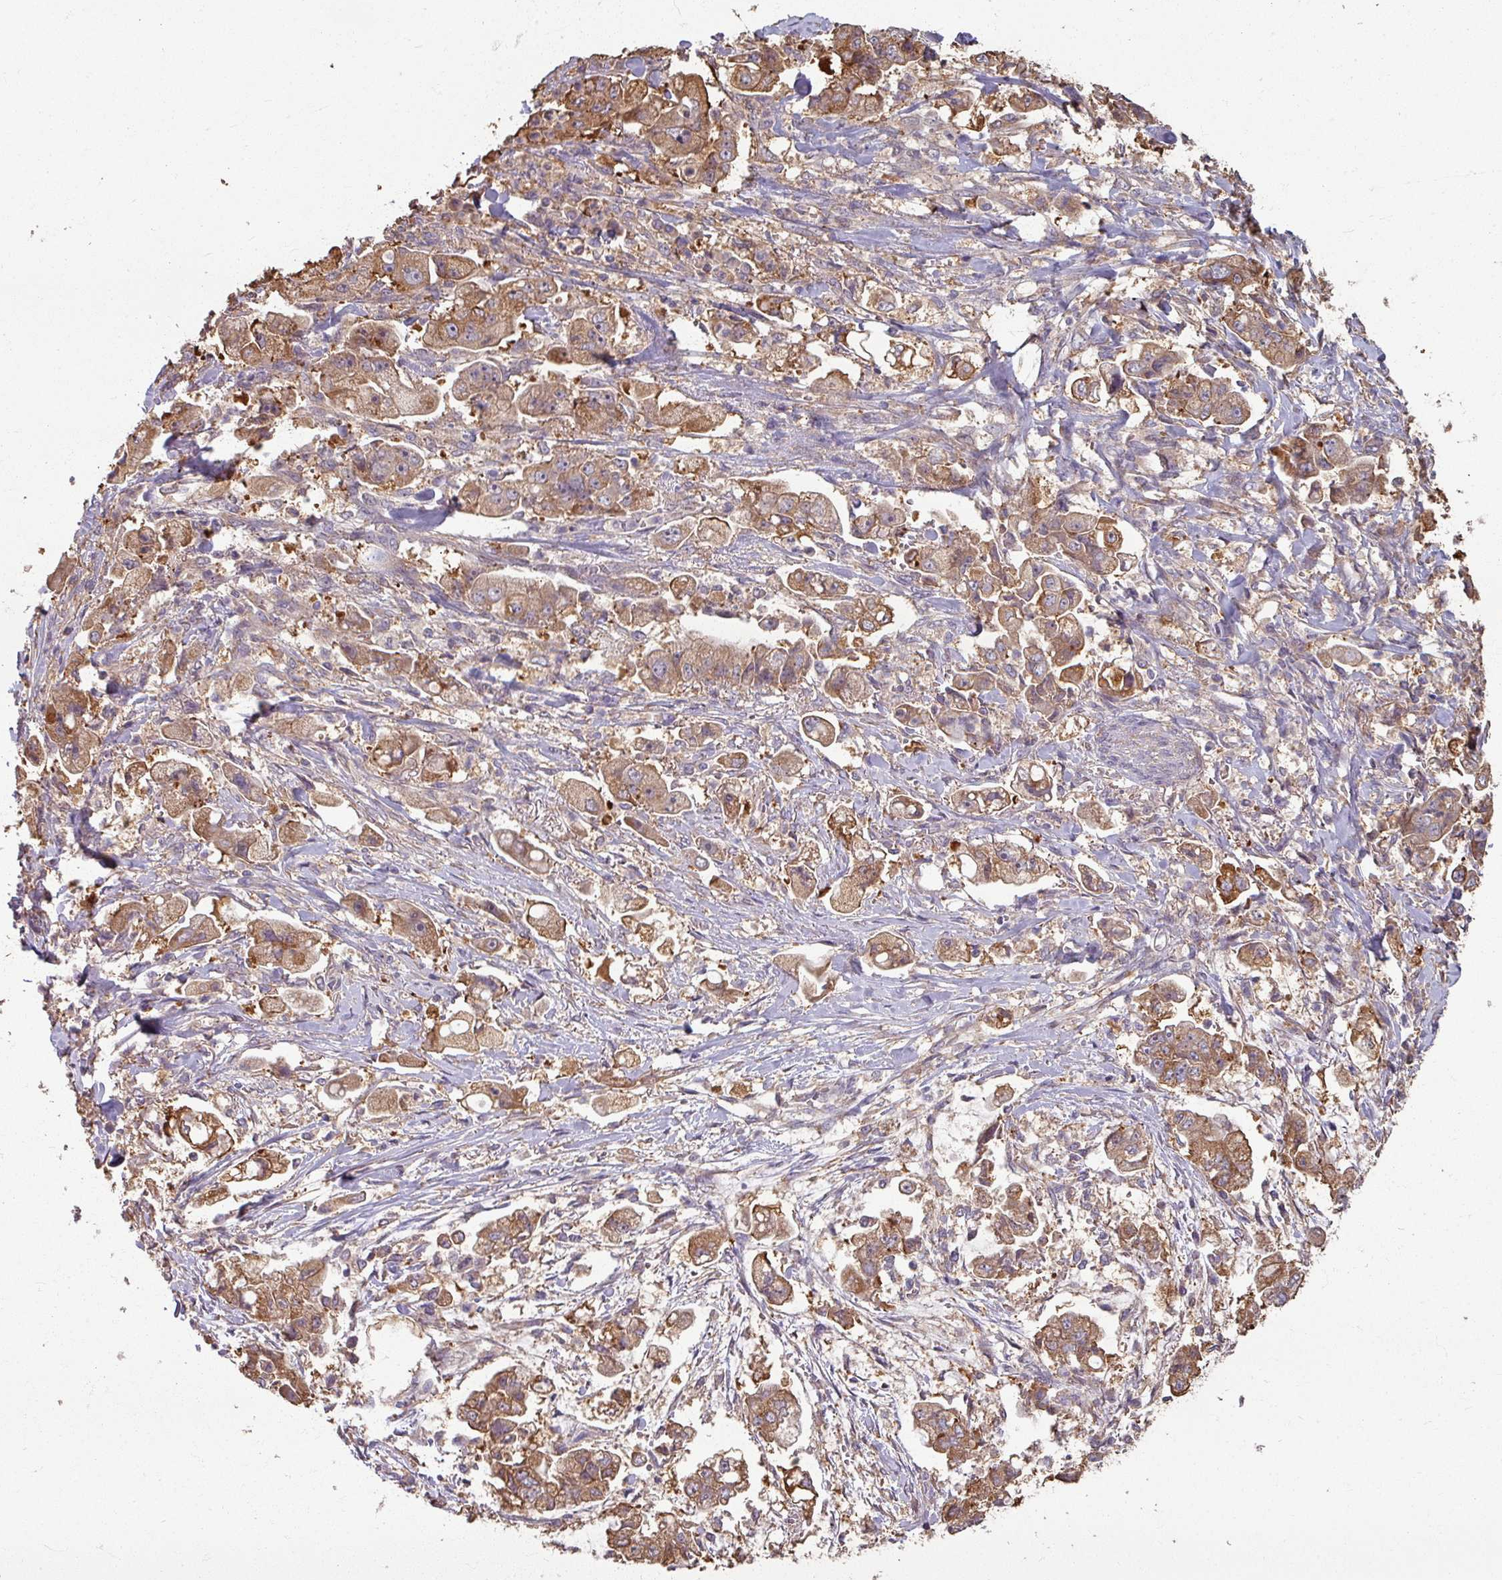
{"staining": {"intensity": "moderate", "quantity": ">75%", "location": "cytoplasmic/membranous"}, "tissue": "stomach cancer", "cell_type": "Tumor cells", "image_type": "cancer", "snomed": [{"axis": "morphology", "description": "Adenocarcinoma, NOS"}, {"axis": "topography", "description": "Stomach"}], "caption": "Immunohistochemistry histopathology image of human adenocarcinoma (stomach) stained for a protein (brown), which reveals medium levels of moderate cytoplasmic/membranous staining in approximately >75% of tumor cells.", "gene": "CCDC68", "patient": {"sex": "male", "age": 62}}